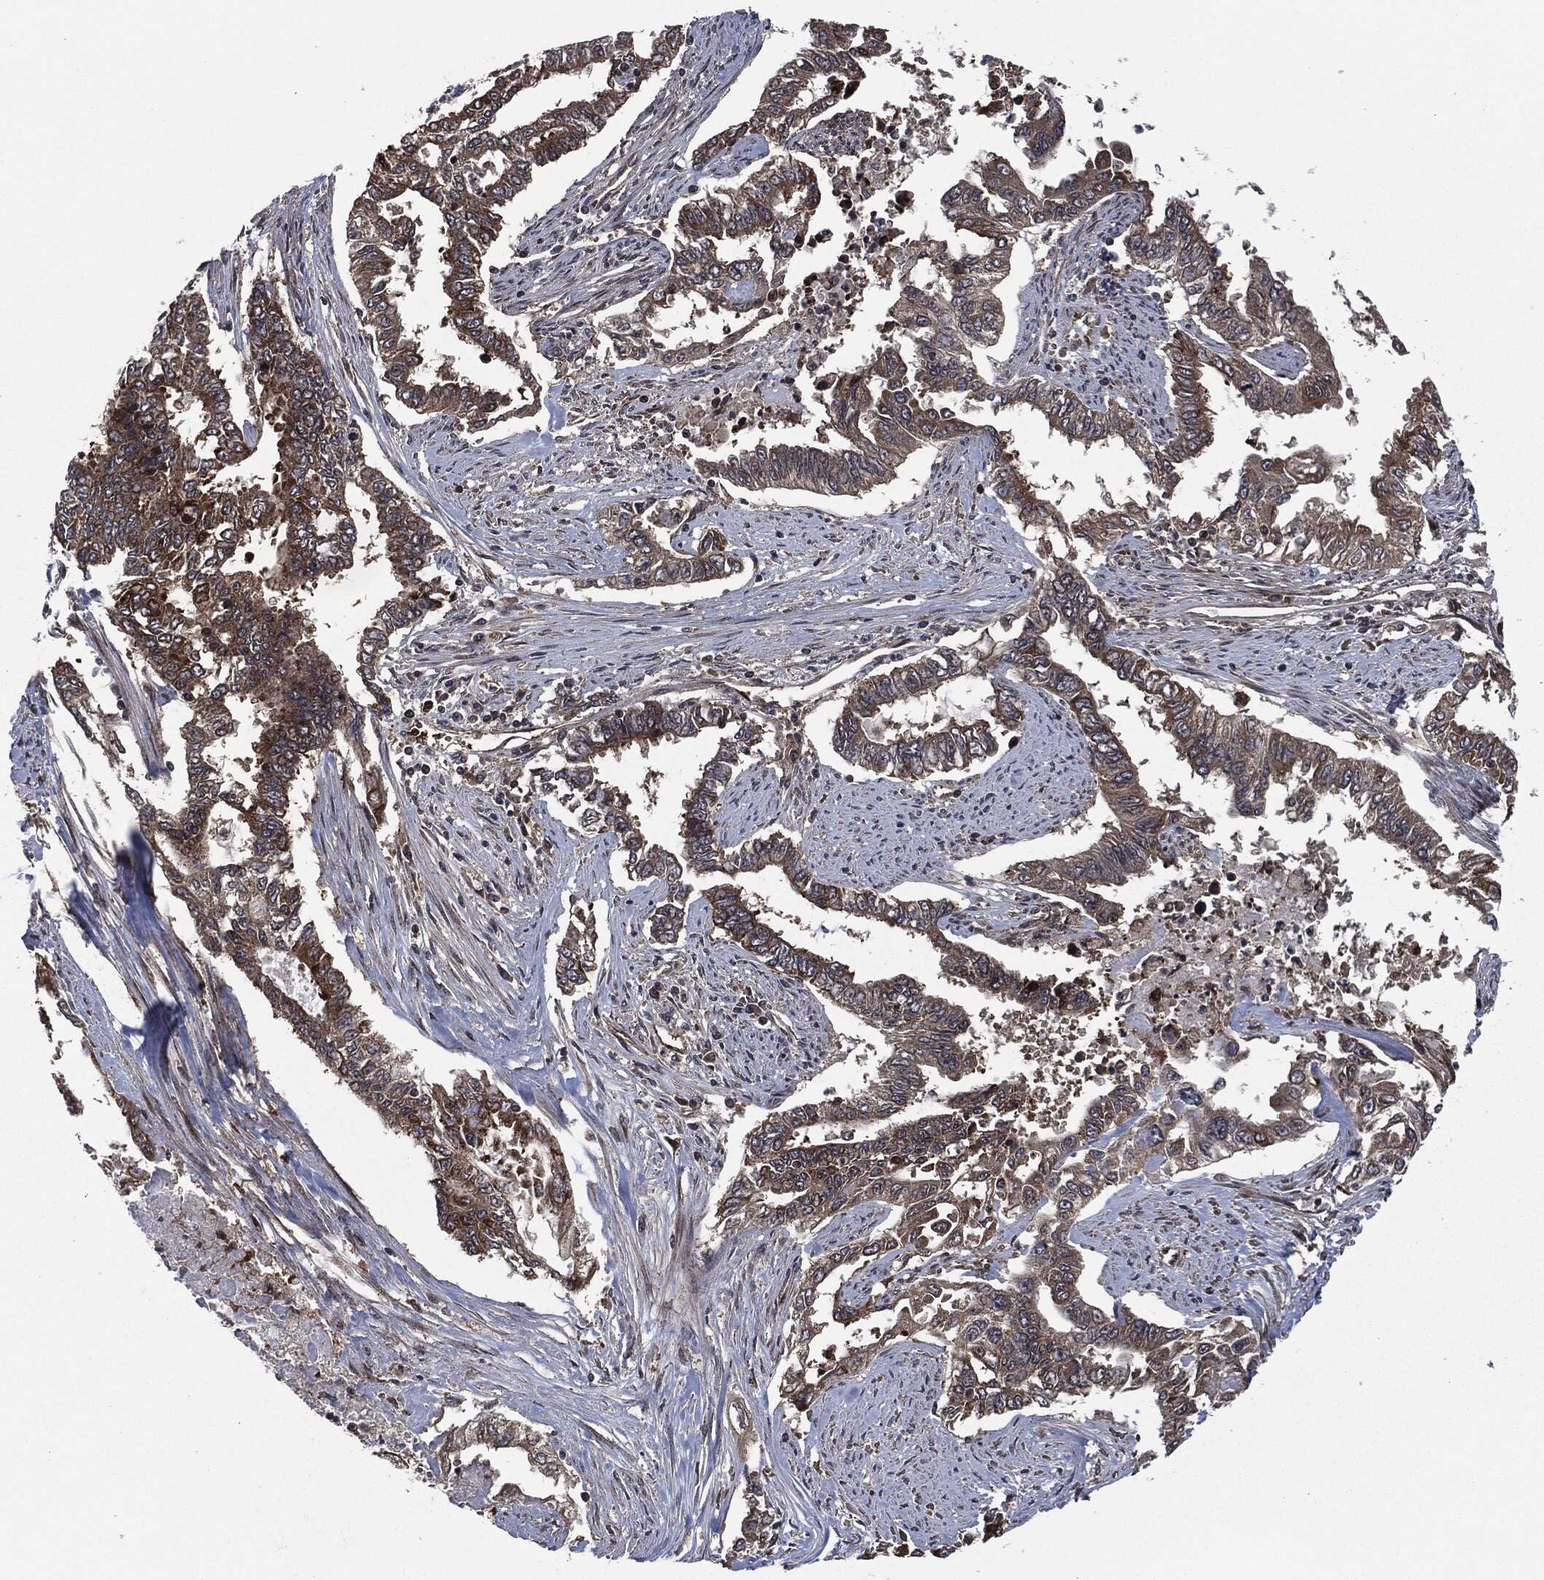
{"staining": {"intensity": "moderate", "quantity": ">75%", "location": "cytoplasmic/membranous"}, "tissue": "endometrial cancer", "cell_type": "Tumor cells", "image_type": "cancer", "snomed": [{"axis": "morphology", "description": "Adenocarcinoma, NOS"}, {"axis": "topography", "description": "Uterus"}], "caption": "Immunohistochemical staining of endometrial cancer (adenocarcinoma) displays medium levels of moderate cytoplasmic/membranous staining in approximately >75% of tumor cells. (IHC, brightfield microscopy, high magnification).", "gene": "HRAS", "patient": {"sex": "female", "age": 59}}